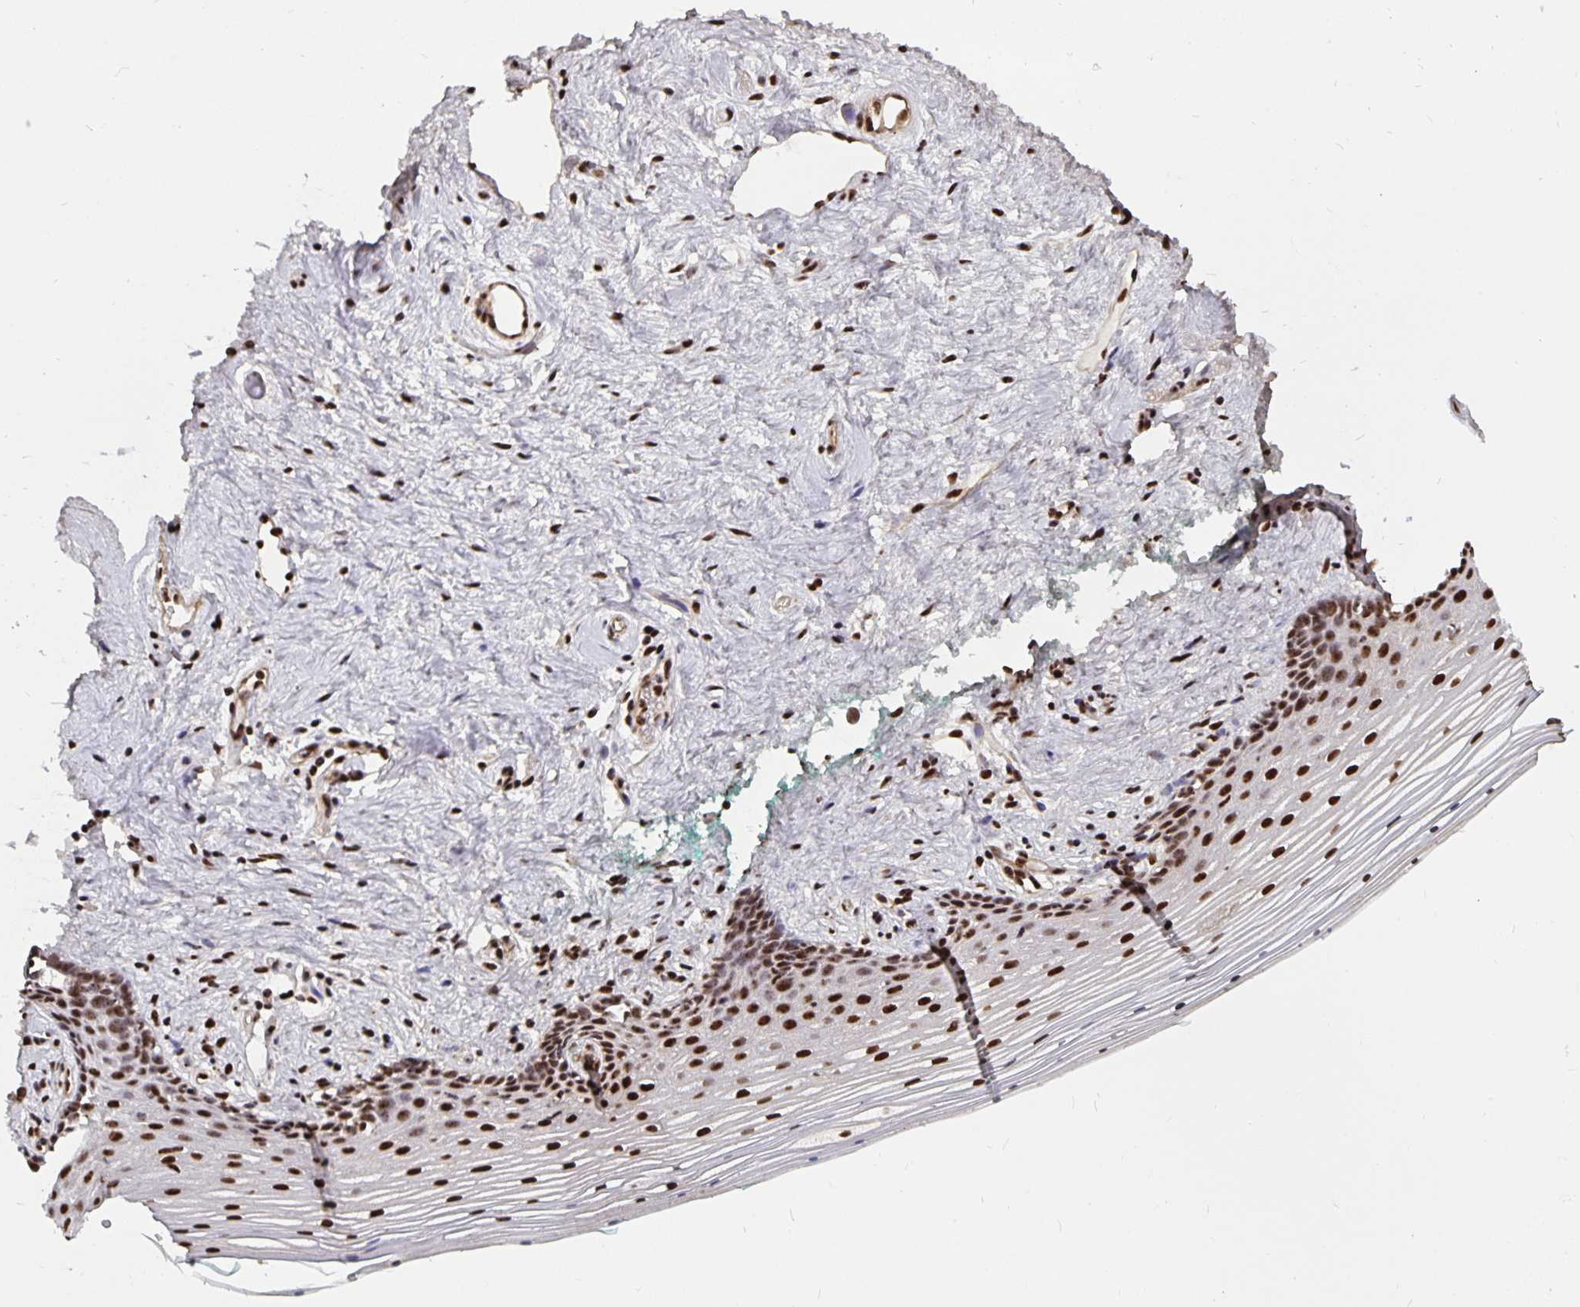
{"staining": {"intensity": "strong", "quantity": ">75%", "location": "nuclear"}, "tissue": "vagina", "cell_type": "Squamous epithelial cells", "image_type": "normal", "snomed": [{"axis": "morphology", "description": "Normal tissue, NOS"}, {"axis": "topography", "description": "Vagina"}], "caption": "Immunohistochemistry (IHC) staining of normal vagina, which demonstrates high levels of strong nuclear staining in about >75% of squamous epithelial cells indicating strong nuclear protein positivity. The staining was performed using DAB (3,3'-diaminobenzidine) (brown) for protein detection and nuclei were counterstained in hematoxylin (blue).", "gene": "LAS1L", "patient": {"sex": "female", "age": 42}}